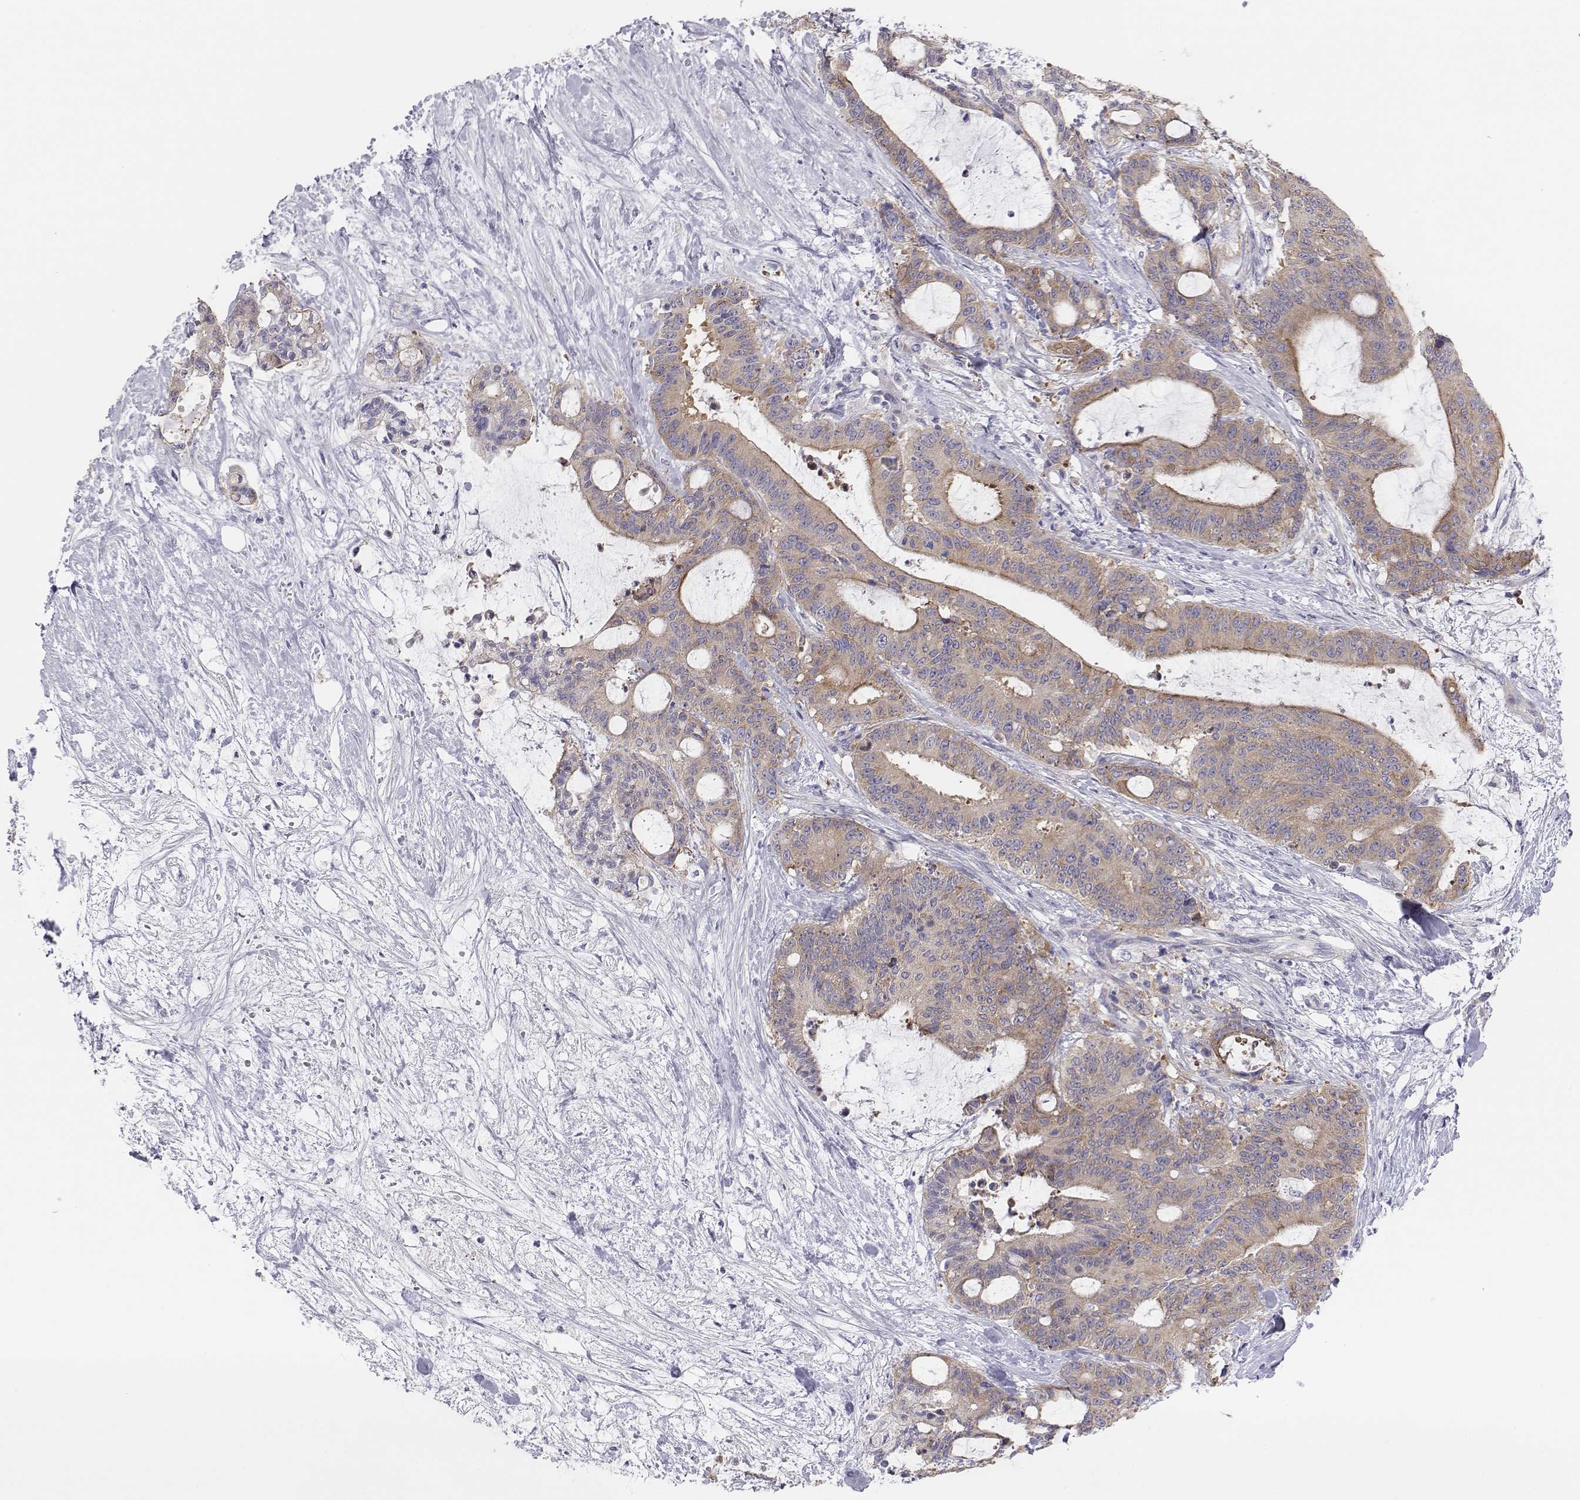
{"staining": {"intensity": "weak", "quantity": "25%-75%", "location": "cytoplasmic/membranous"}, "tissue": "liver cancer", "cell_type": "Tumor cells", "image_type": "cancer", "snomed": [{"axis": "morphology", "description": "Cholangiocarcinoma"}, {"axis": "topography", "description": "Liver"}], "caption": "Weak cytoplasmic/membranous expression for a protein is present in about 25%-75% of tumor cells of liver cancer (cholangiocarcinoma) using immunohistochemistry (IHC).", "gene": "CHST14", "patient": {"sex": "female", "age": 73}}